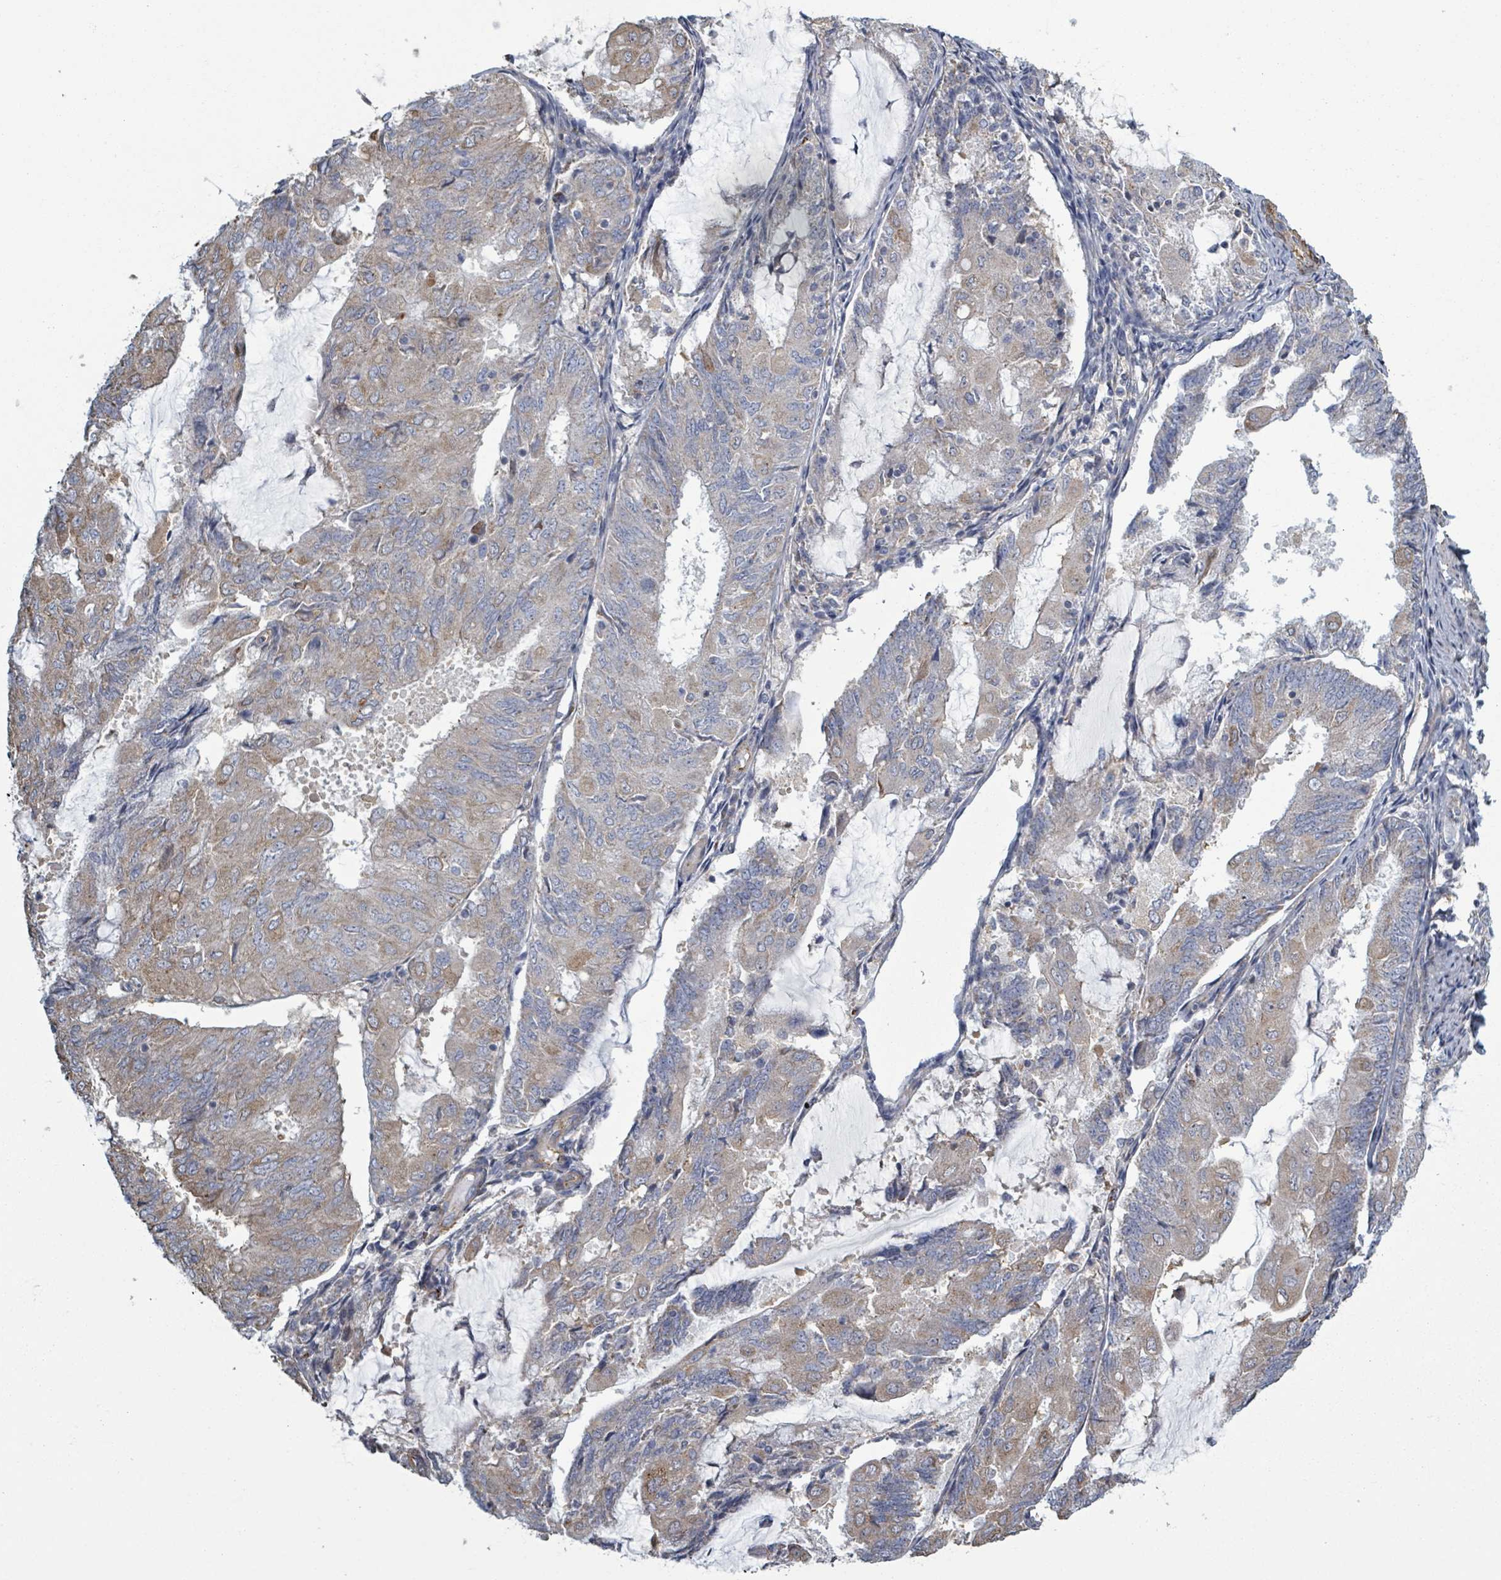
{"staining": {"intensity": "moderate", "quantity": "<25%", "location": "cytoplasmic/membranous"}, "tissue": "endometrial cancer", "cell_type": "Tumor cells", "image_type": "cancer", "snomed": [{"axis": "morphology", "description": "Adenocarcinoma, NOS"}, {"axis": "topography", "description": "Endometrium"}], "caption": "This photomicrograph shows IHC staining of endometrial cancer (adenocarcinoma), with low moderate cytoplasmic/membranous positivity in approximately <25% of tumor cells.", "gene": "ADCK1", "patient": {"sex": "female", "age": 81}}